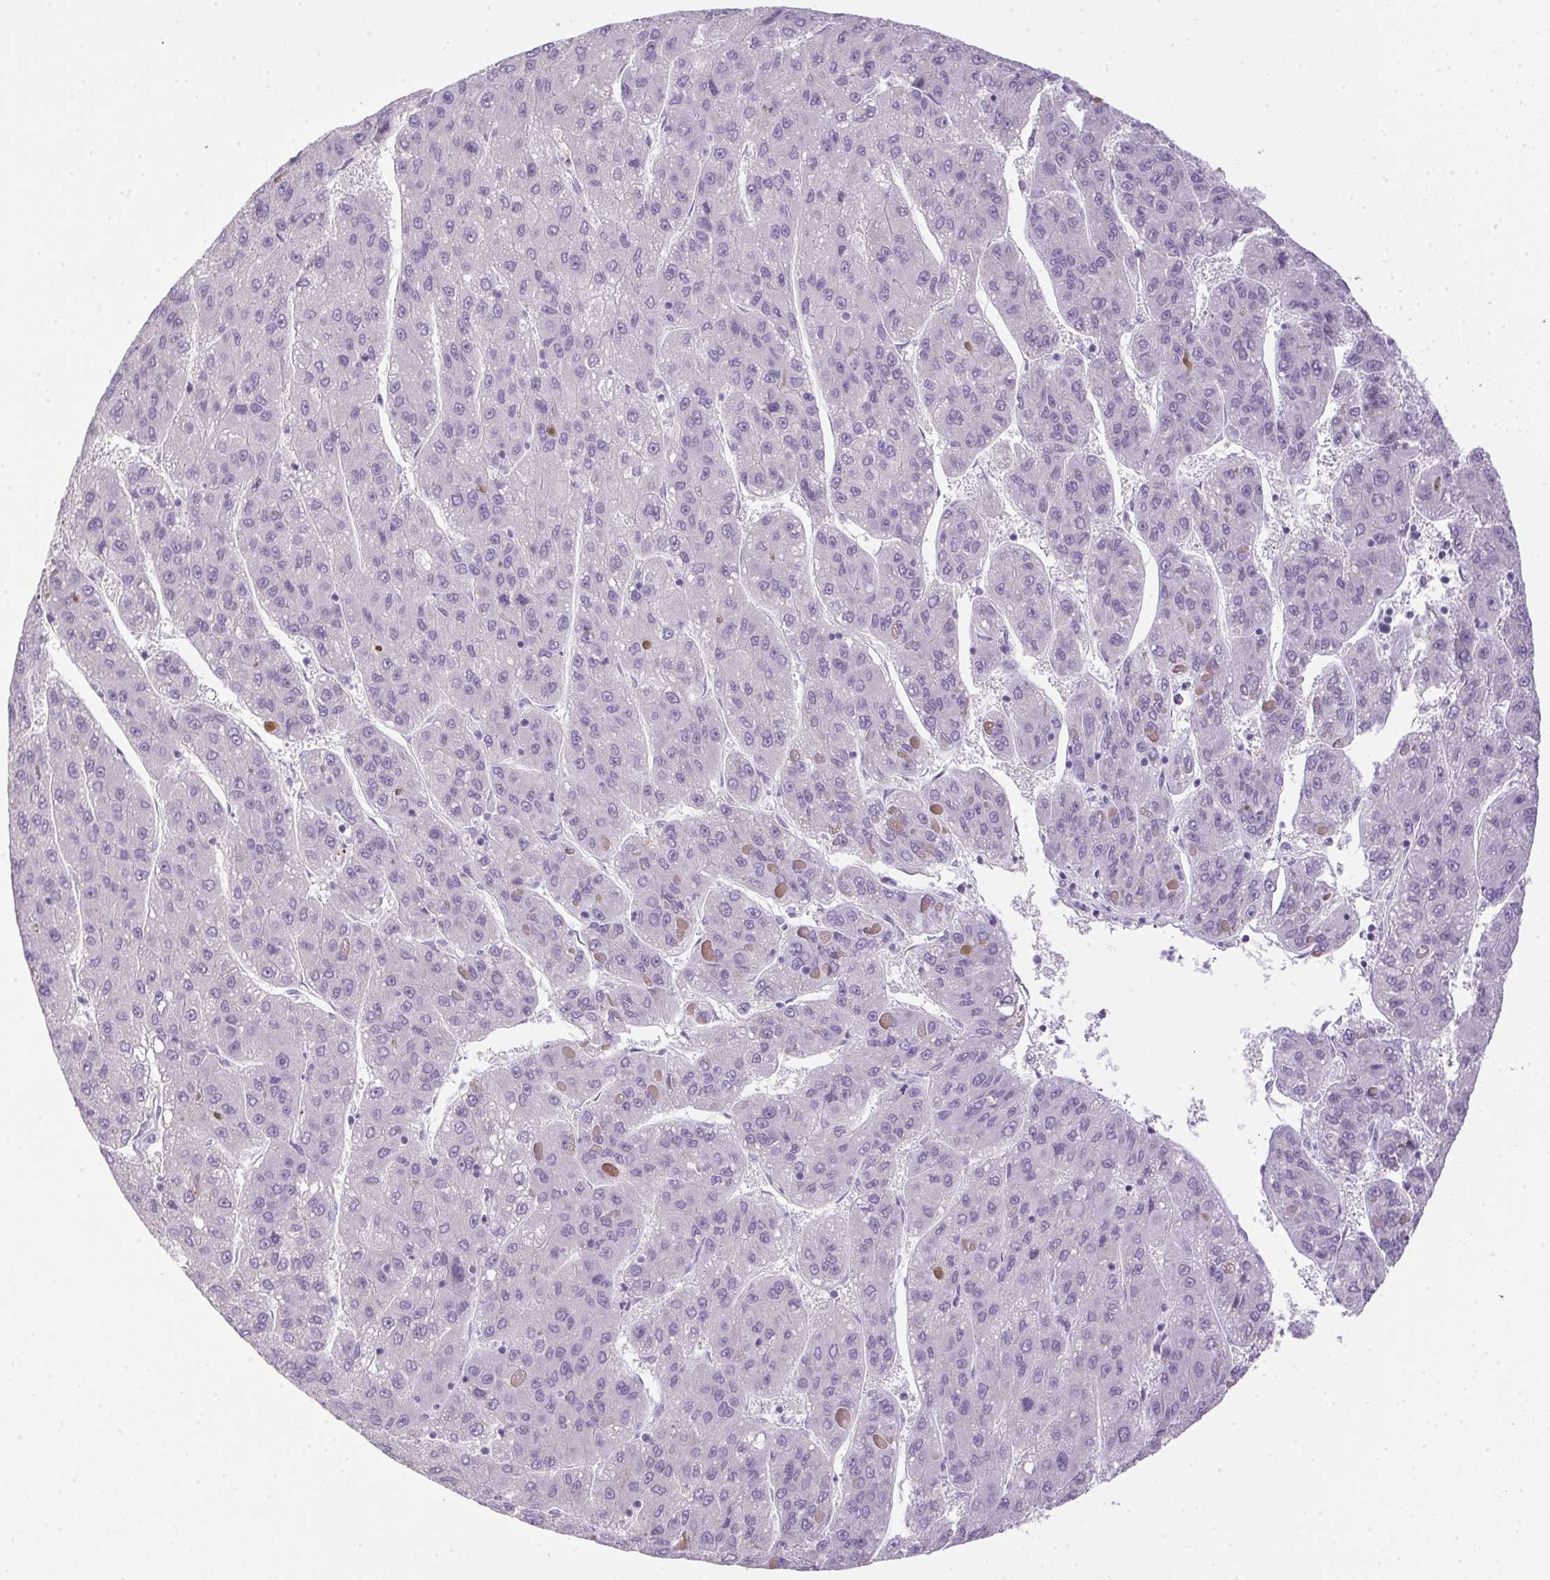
{"staining": {"intensity": "negative", "quantity": "none", "location": "none"}, "tissue": "liver cancer", "cell_type": "Tumor cells", "image_type": "cancer", "snomed": [{"axis": "morphology", "description": "Carcinoma, Hepatocellular, NOS"}, {"axis": "topography", "description": "Liver"}], "caption": "Liver cancer was stained to show a protein in brown. There is no significant positivity in tumor cells.", "gene": "POPDC2", "patient": {"sex": "female", "age": 82}}